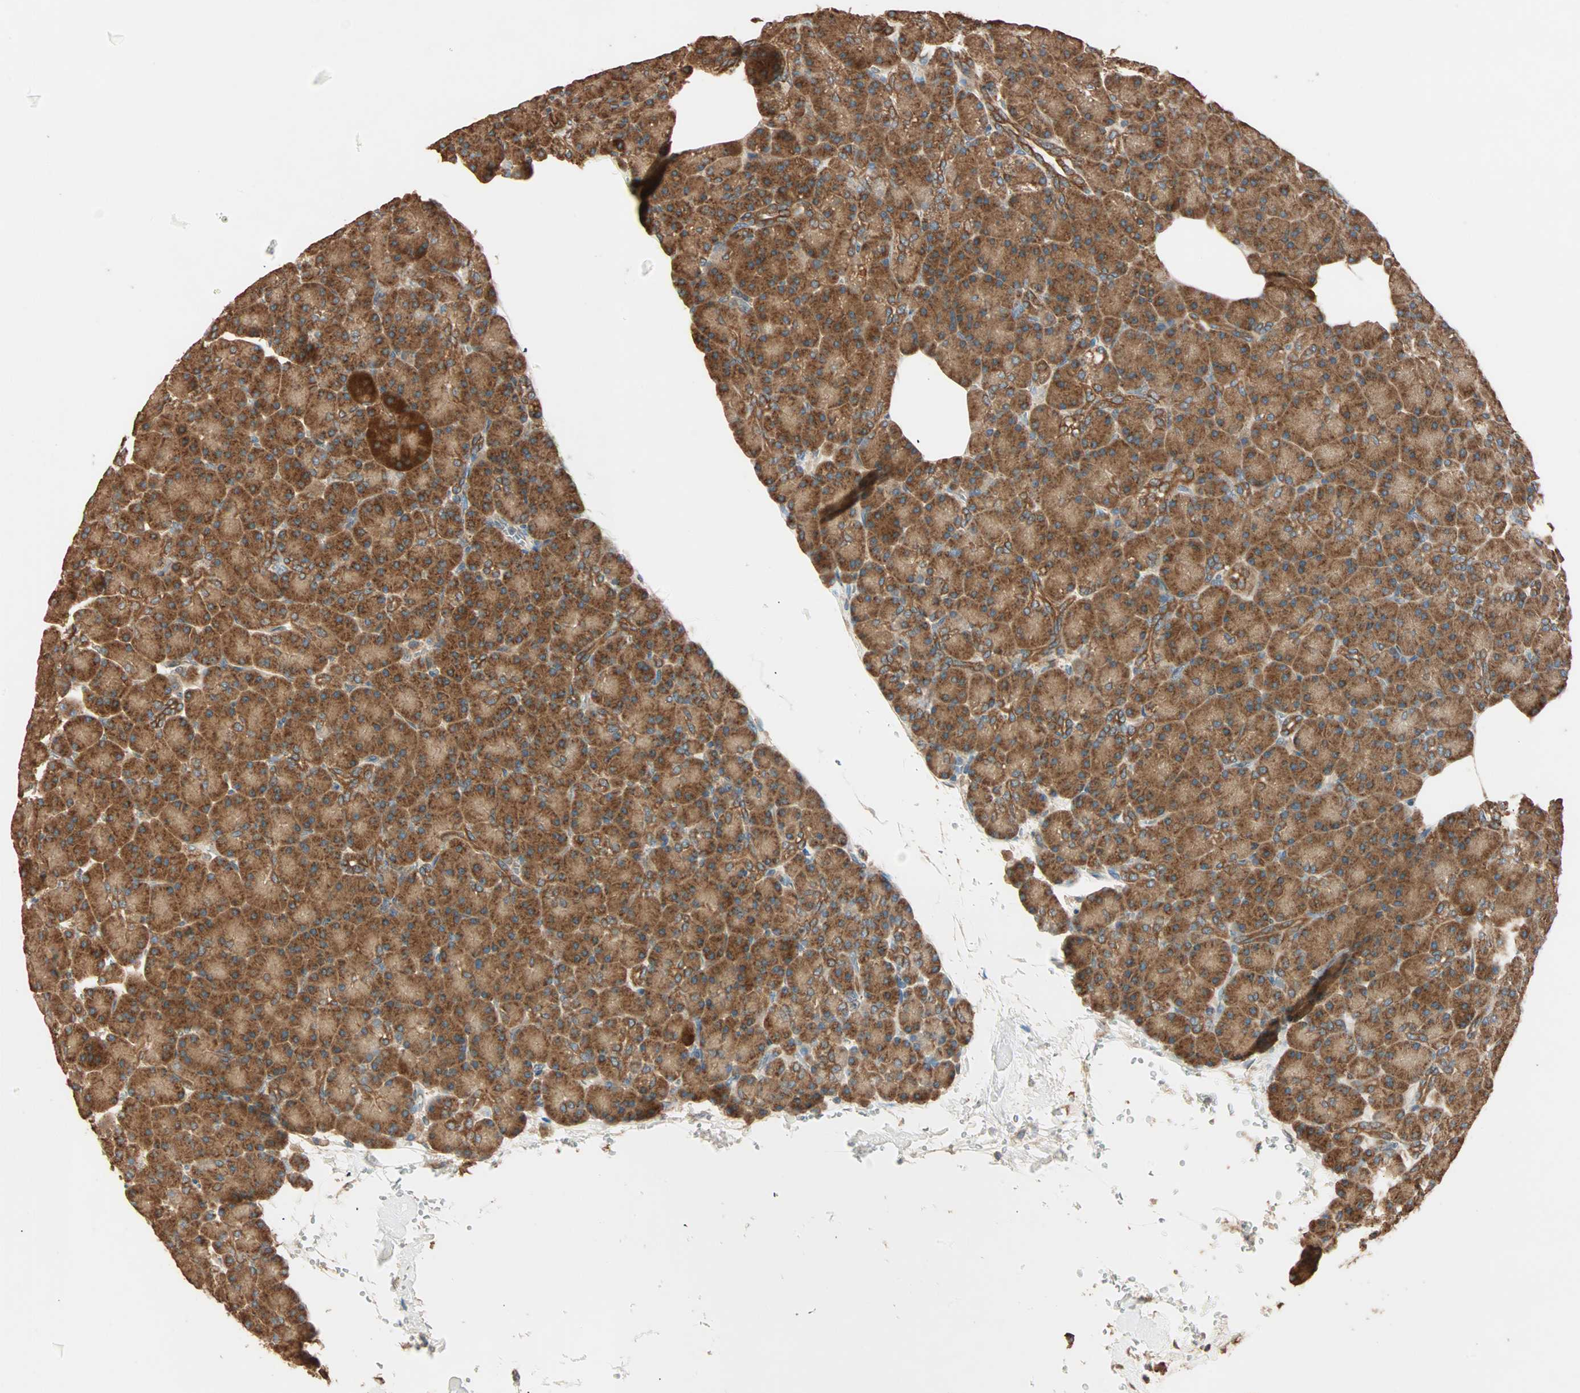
{"staining": {"intensity": "strong", "quantity": ">75%", "location": "cytoplasmic/membranous"}, "tissue": "pancreas", "cell_type": "Exocrine glandular cells", "image_type": "normal", "snomed": [{"axis": "morphology", "description": "Normal tissue, NOS"}, {"axis": "topography", "description": "Pancreas"}], "caption": "This photomicrograph exhibits immunohistochemistry (IHC) staining of benign human pancreas, with high strong cytoplasmic/membranous expression in about >75% of exocrine glandular cells.", "gene": "EIF4G2", "patient": {"sex": "female", "age": 43}}